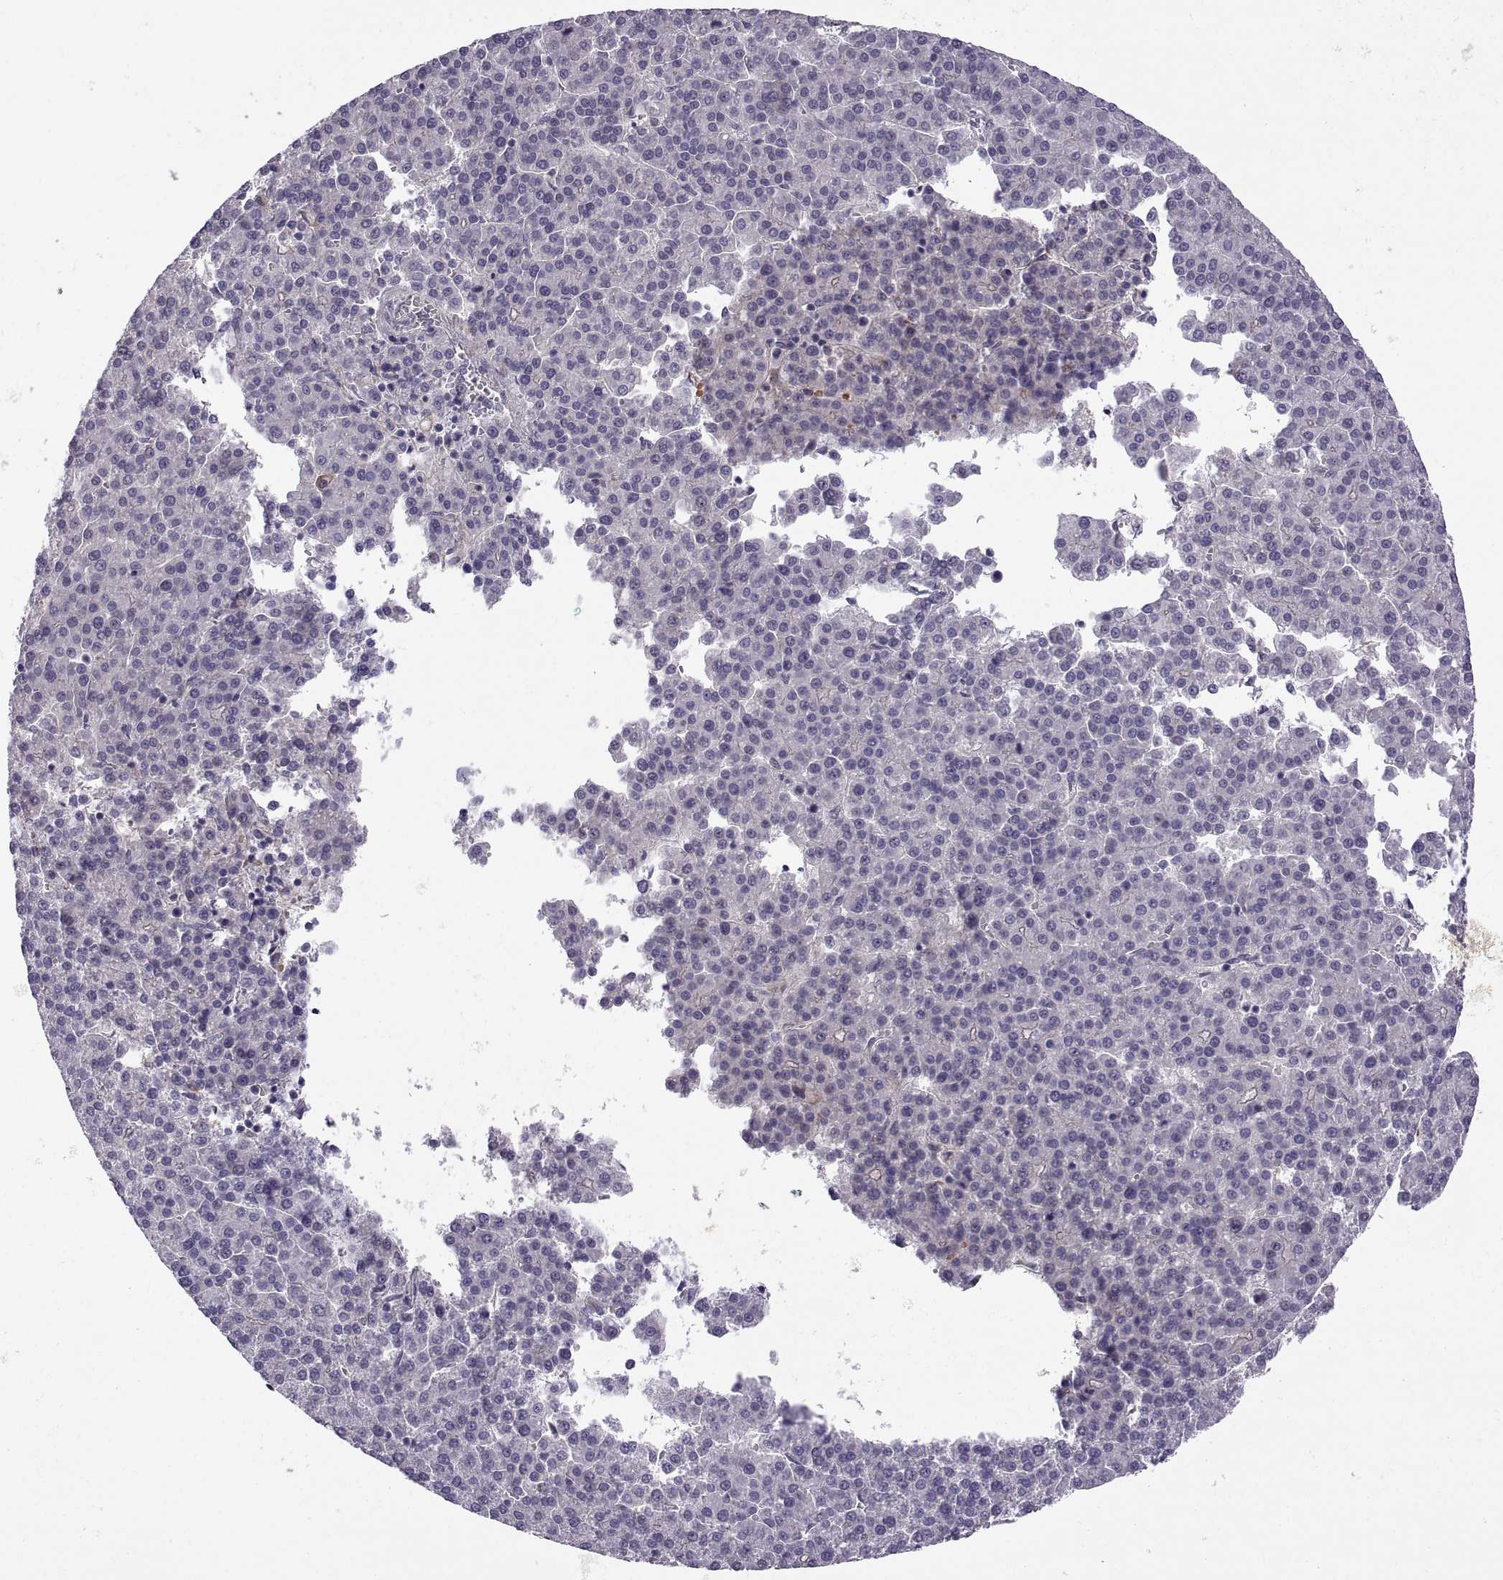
{"staining": {"intensity": "negative", "quantity": "none", "location": "none"}, "tissue": "liver cancer", "cell_type": "Tumor cells", "image_type": "cancer", "snomed": [{"axis": "morphology", "description": "Carcinoma, Hepatocellular, NOS"}, {"axis": "topography", "description": "Liver"}], "caption": "An IHC histopathology image of liver cancer (hepatocellular carcinoma) is shown. There is no staining in tumor cells of liver cancer (hepatocellular carcinoma).", "gene": "MEIOC", "patient": {"sex": "female", "age": 58}}